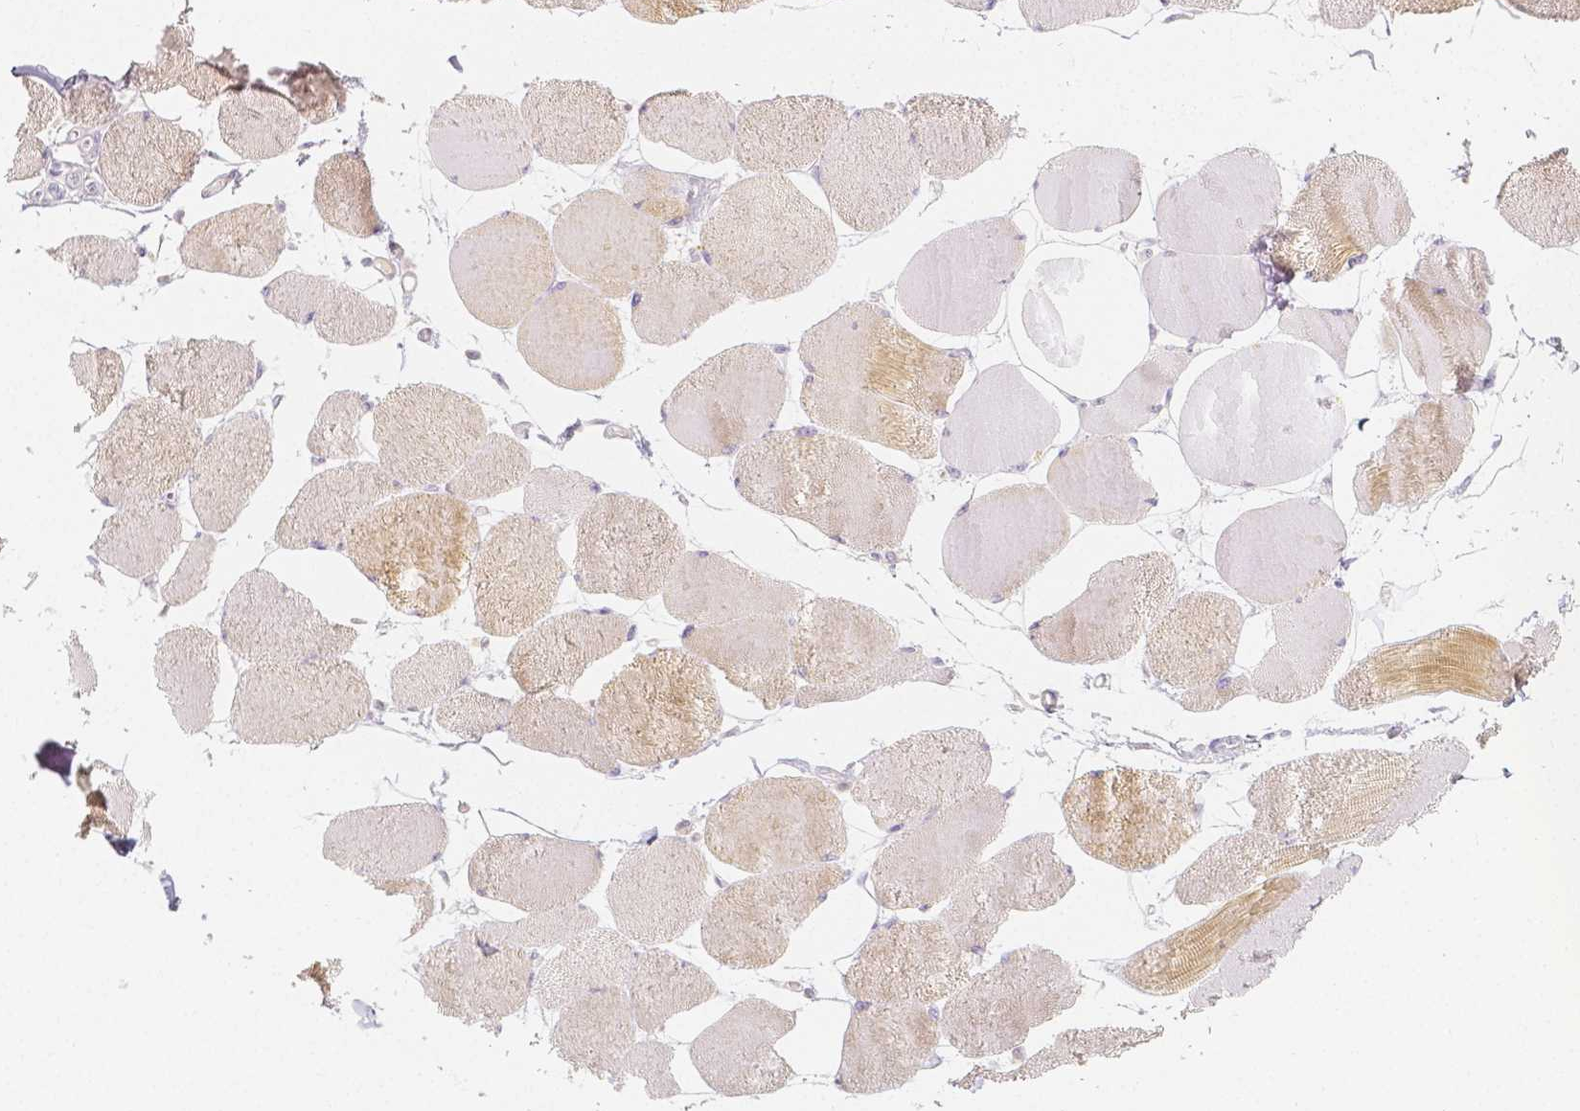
{"staining": {"intensity": "moderate", "quantity": "<25%", "location": "cytoplasmic/membranous"}, "tissue": "skeletal muscle", "cell_type": "Myocytes", "image_type": "normal", "snomed": [{"axis": "morphology", "description": "Normal tissue, NOS"}, {"axis": "topography", "description": "Skeletal muscle"}], "caption": "Myocytes display low levels of moderate cytoplasmic/membranous staining in about <25% of cells in unremarkable human skeletal muscle.", "gene": "BATF", "patient": {"sex": "female", "age": 75}}